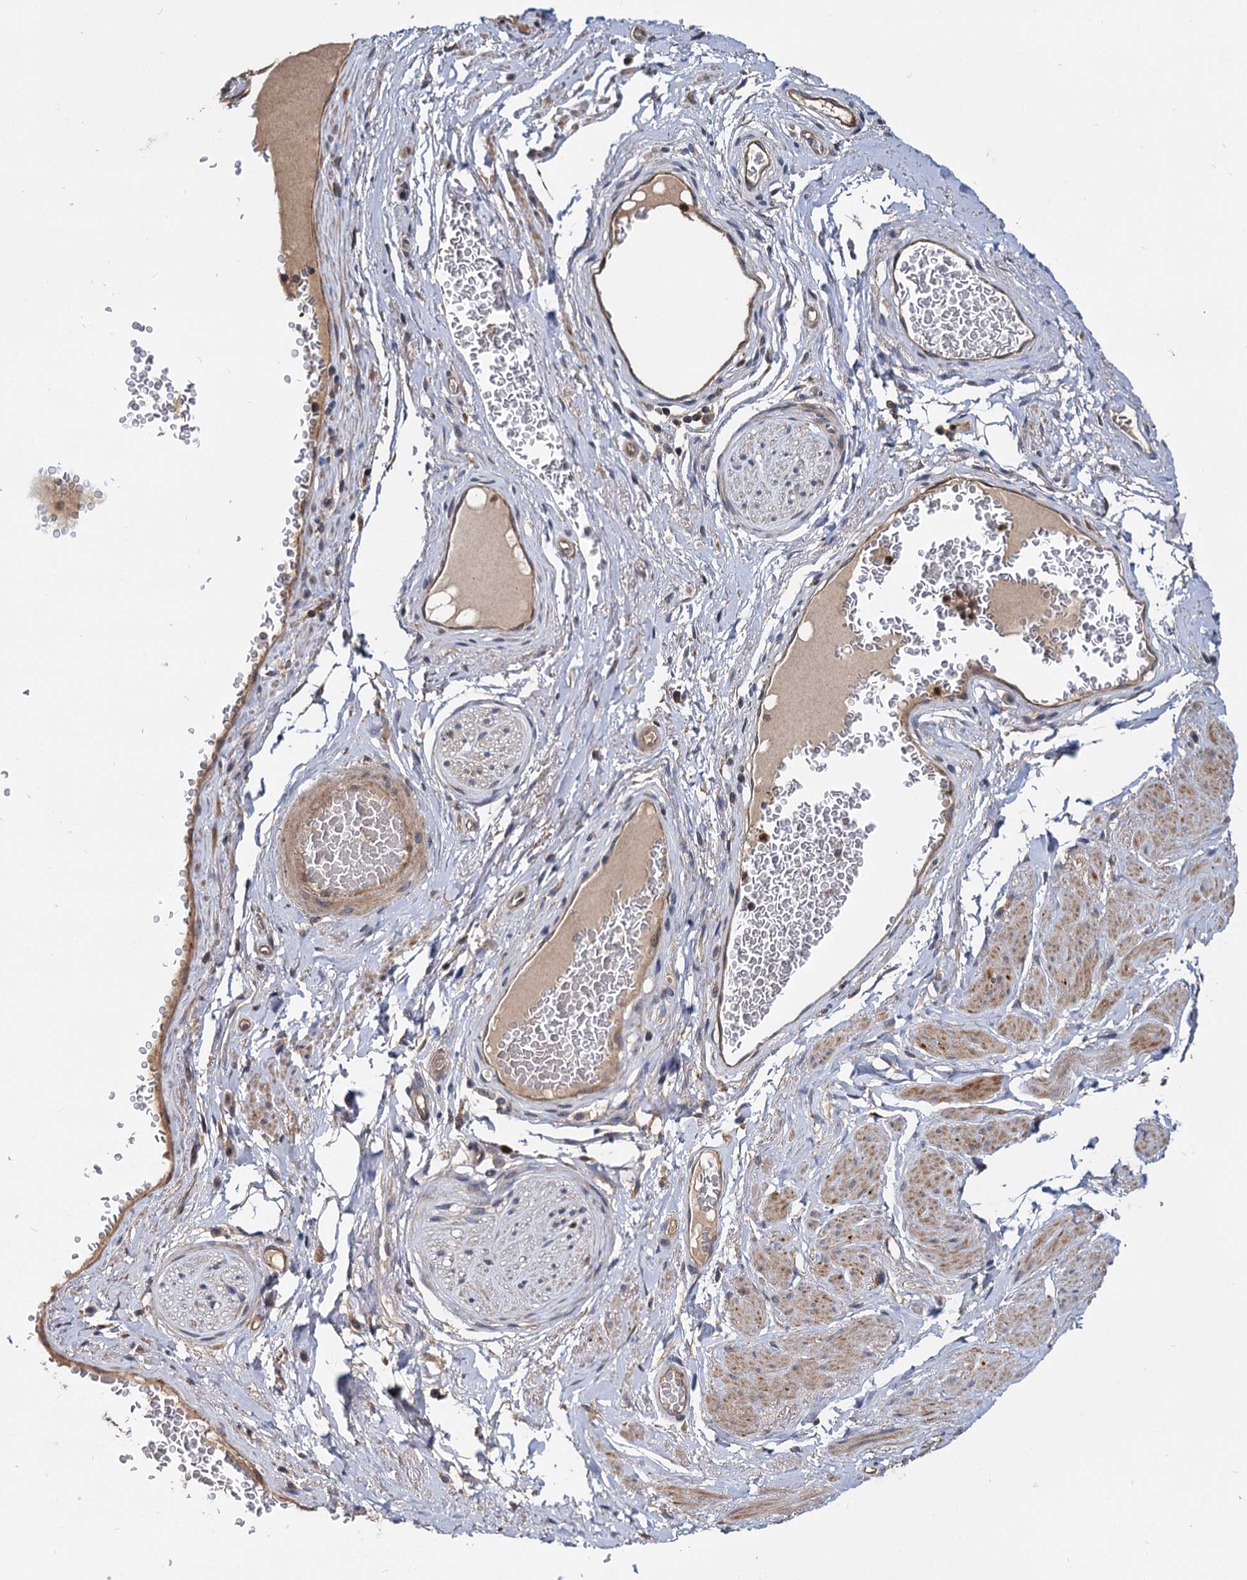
{"staining": {"intensity": "negative", "quantity": "none", "location": "none"}, "tissue": "adipose tissue", "cell_type": "Adipocytes", "image_type": "normal", "snomed": [{"axis": "morphology", "description": "Normal tissue, NOS"}, {"axis": "morphology", "description": "Adenocarcinoma, NOS"}, {"axis": "topography", "description": "Rectum"}, {"axis": "topography", "description": "Vagina"}, {"axis": "topography", "description": "Peripheral nerve tissue"}], "caption": "IHC of normal human adipose tissue reveals no expression in adipocytes. Nuclei are stained in blue.", "gene": "CEP192", "patient": {"sex": "female", "age": 71}}